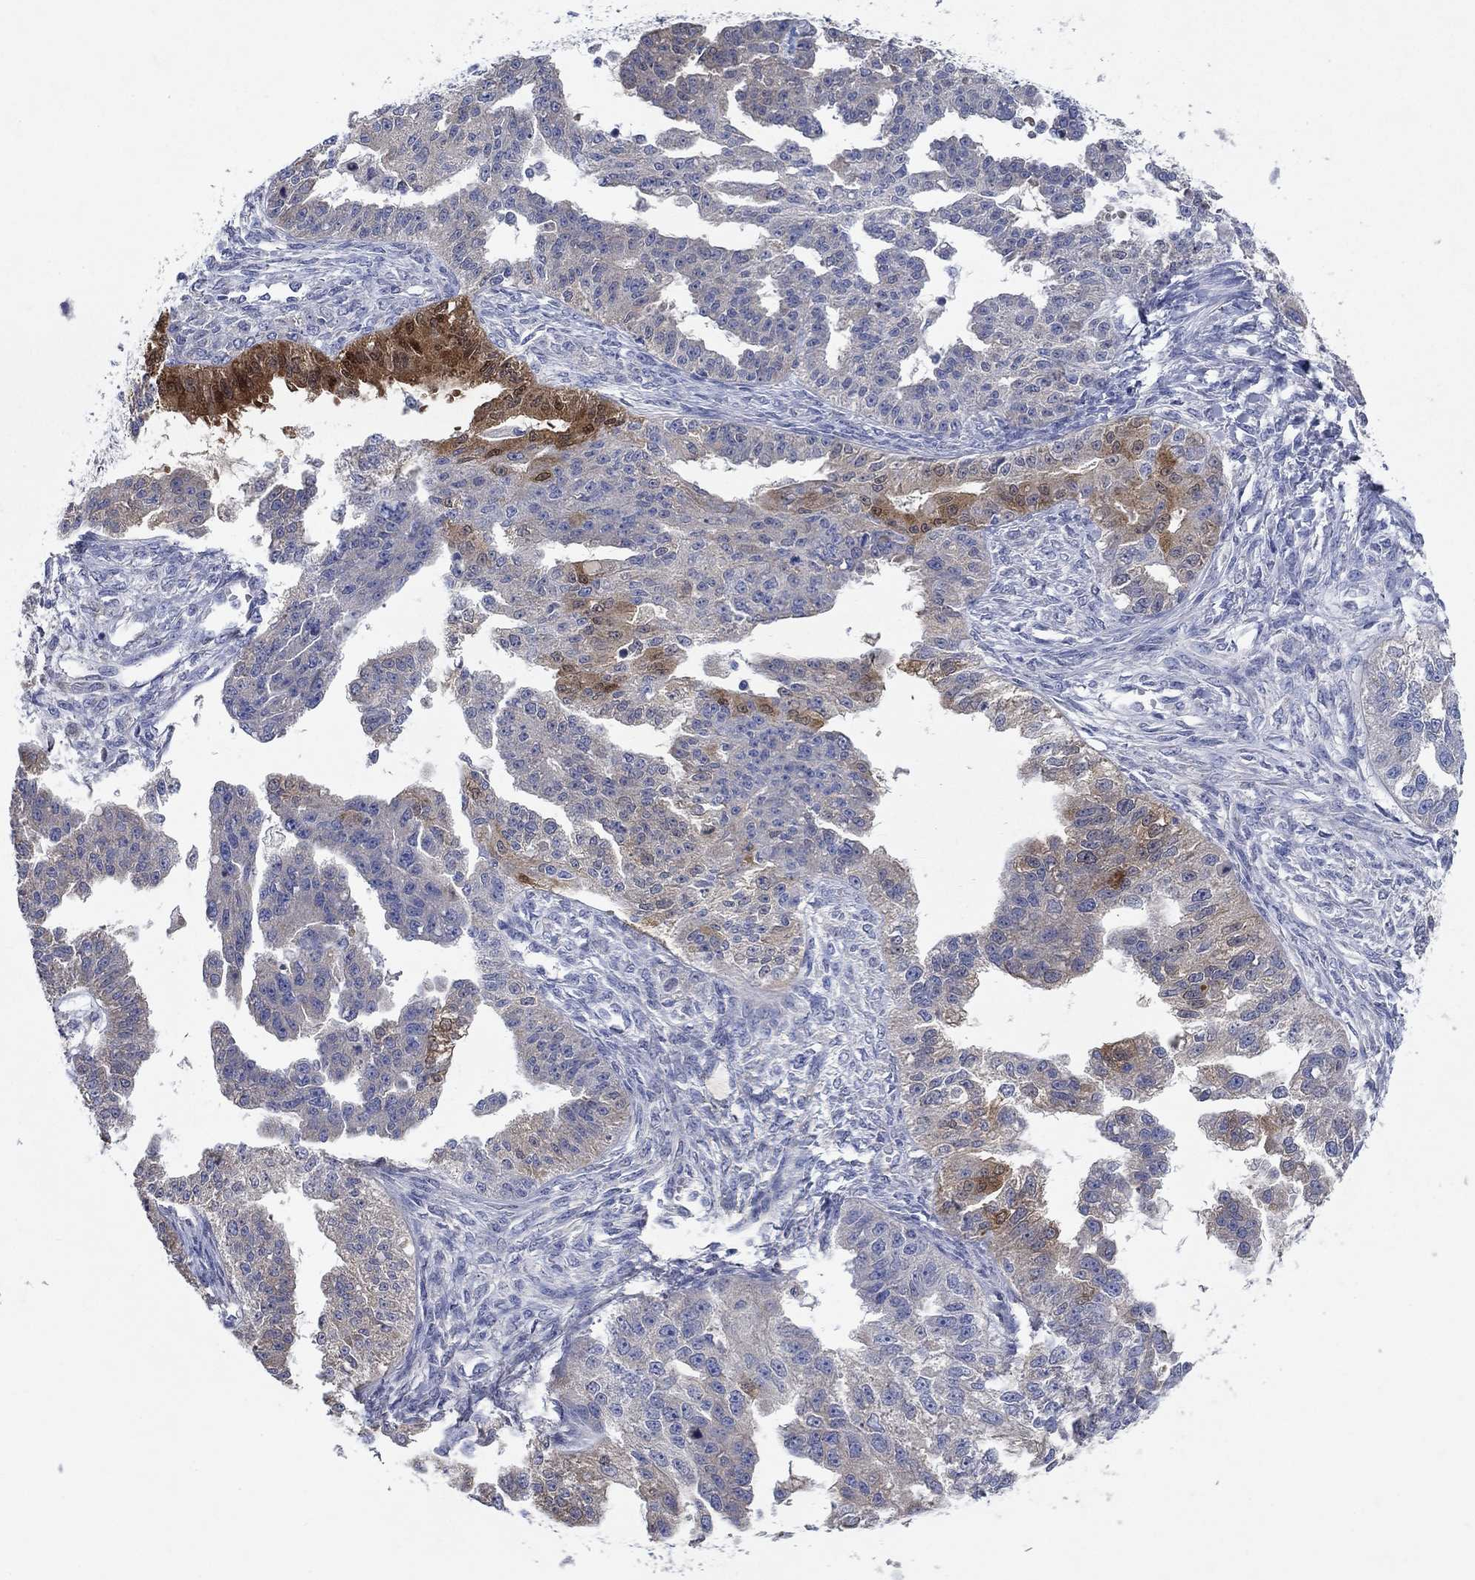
{"staining": {"intensity": "negative", "quantity": "none", "location": "none"}, "tissue": "ovarian cancer", "cell_type": "Tumor cells", "image_type": "cancer", "snomed": [{"axis": "morphology", "description": "Cystadenocarcinoma, serous, NOS"}, {"axis": "topography", "description": "Ovary"}], "caption": "Micrograph shows no protein positivity in tumor cells of serous cystadenocarcinoma (ovarian) tissue. Nuclei are stained in blue.", "gene": "SULT2B1", "patient": {"sex": "female", "age": 58}}